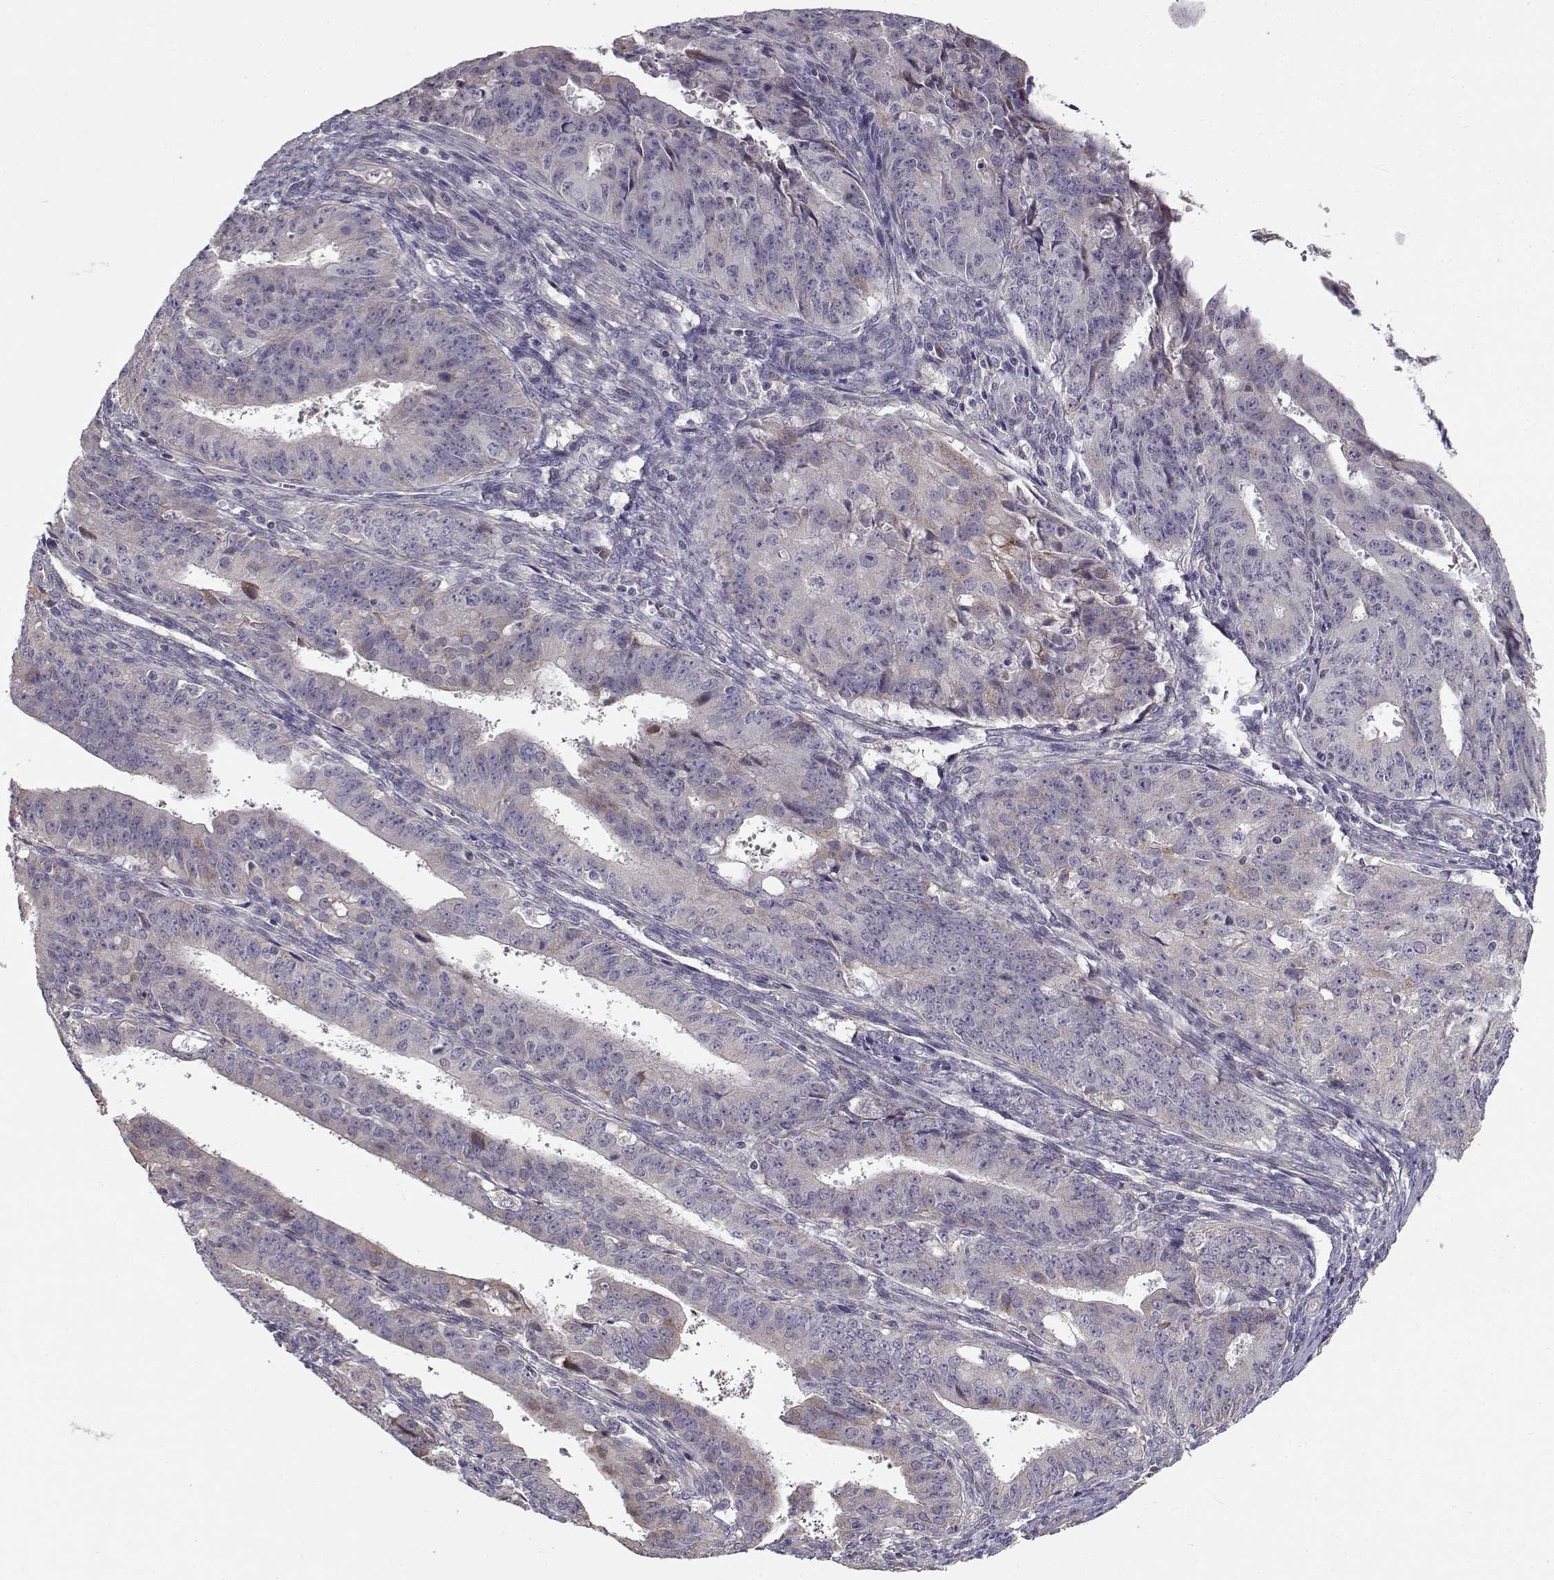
{"staining": {"intensity": "negative", "quantity": "none", "location": "none"}, "tissue": "ovarian cancer", "cell_type": "Tumor cells", "image_type": "cancer", "snomed": [{"axis": "morphology", "description": "Carcinoma, endometroid"}, {"axis": "topography", "description": "Ovary"}], "caption": "IHC photomicrograph of neoplastic tissue: endometroid carcinoma (ovarian) stained with DAB displays no significant protein positivity in tumor cells.", "gene": "ENTPD8", "patient": {"sex": "female", "age": 42}}